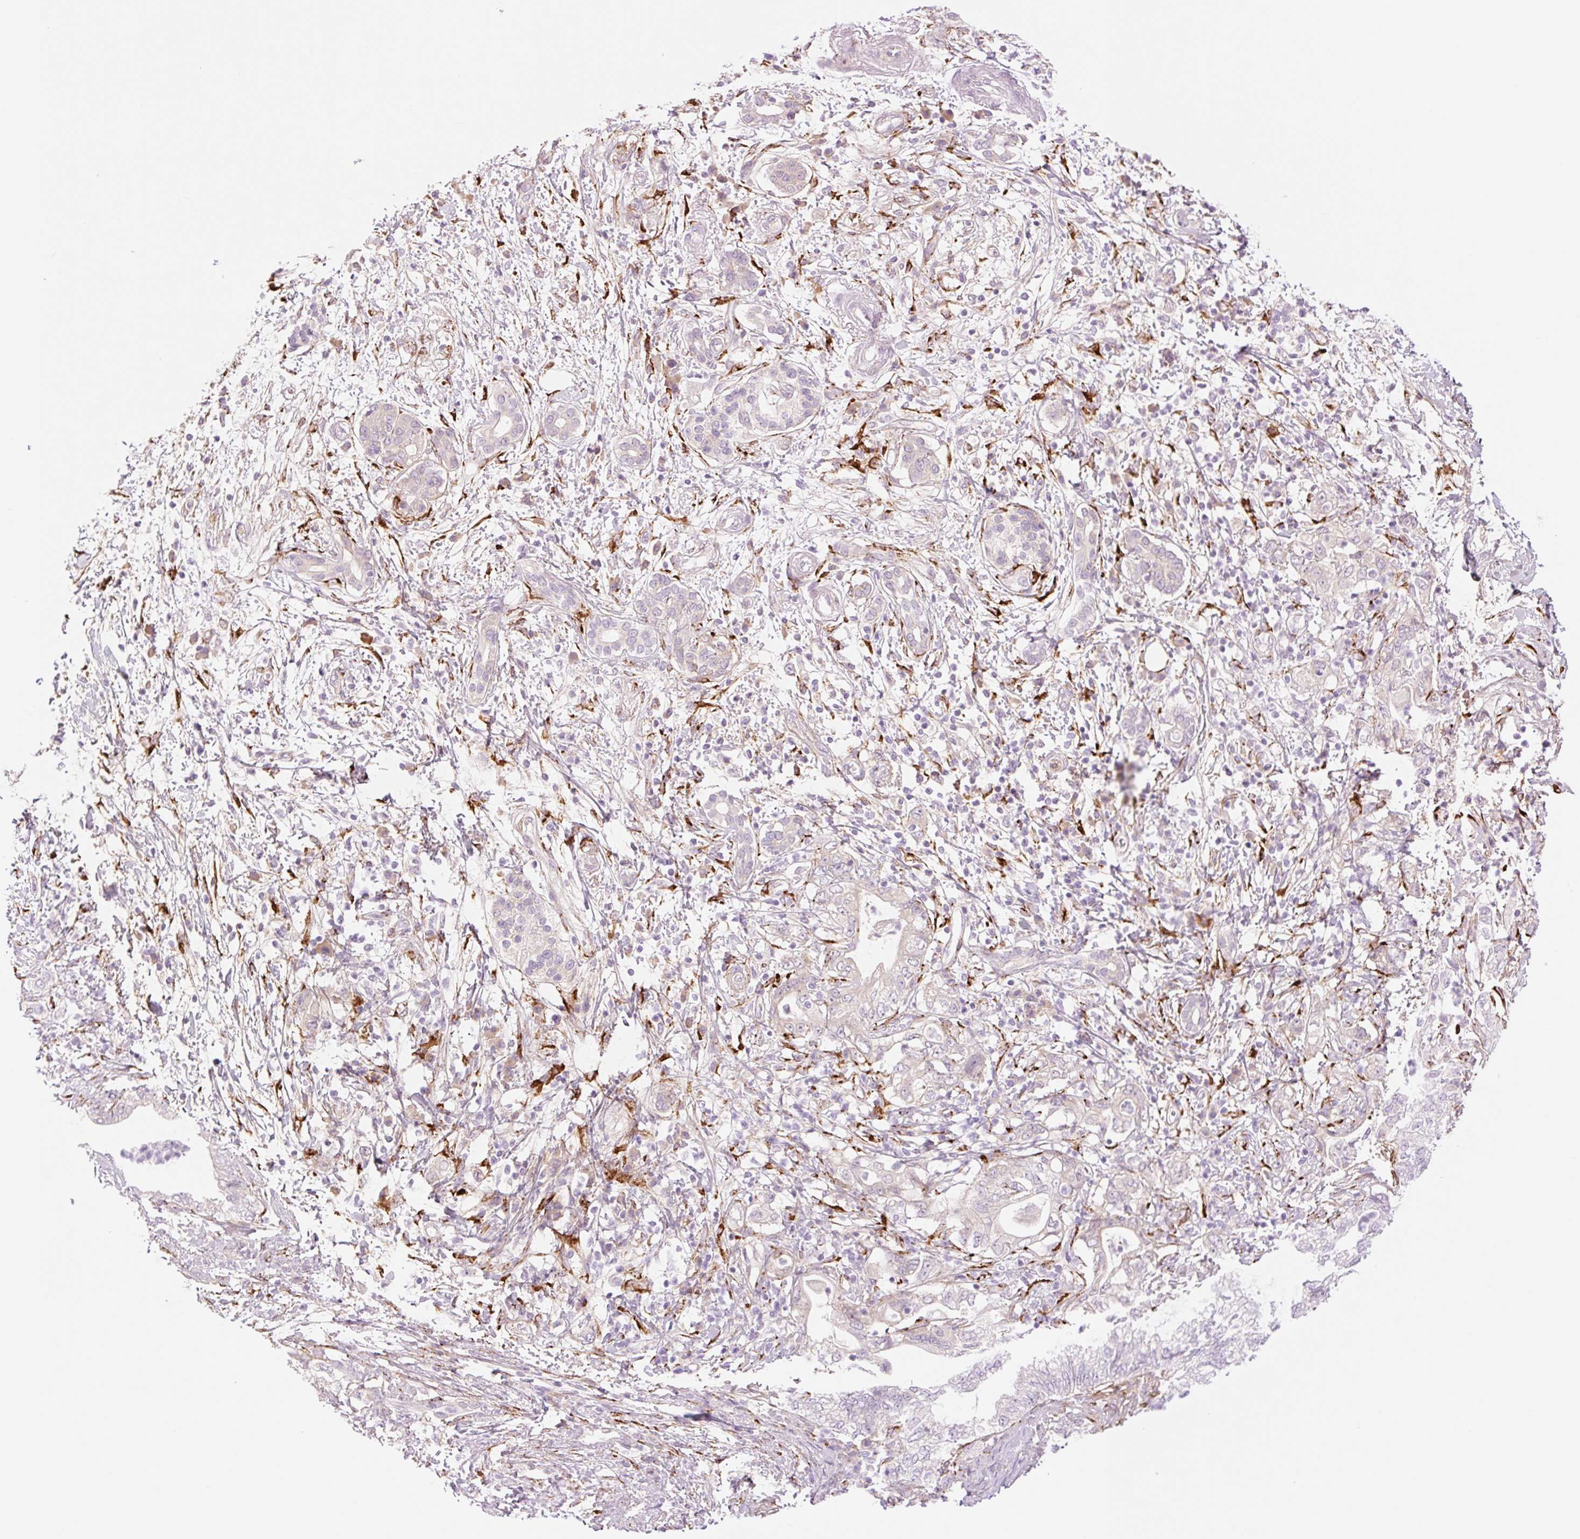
{"staining": {"intensity": "negative", "quantity": "none", "location": "none"}, "tissue": "pancreatic cancer", "cell_type": "Tumor cells", "image_type": "cancer", "snomed": [{"axis": "morphology", "description": "Adenocarcinoma, NOS"}, {"axis": "topography", "description": "Pancreas"}], "caption": "Immunohistochemical staining of human adenocarcinoma (pancreatic) shows no significant positivity in tumor cells.", "gene": "COL5A1", "patient": {"sex": "female", "age": 73}}